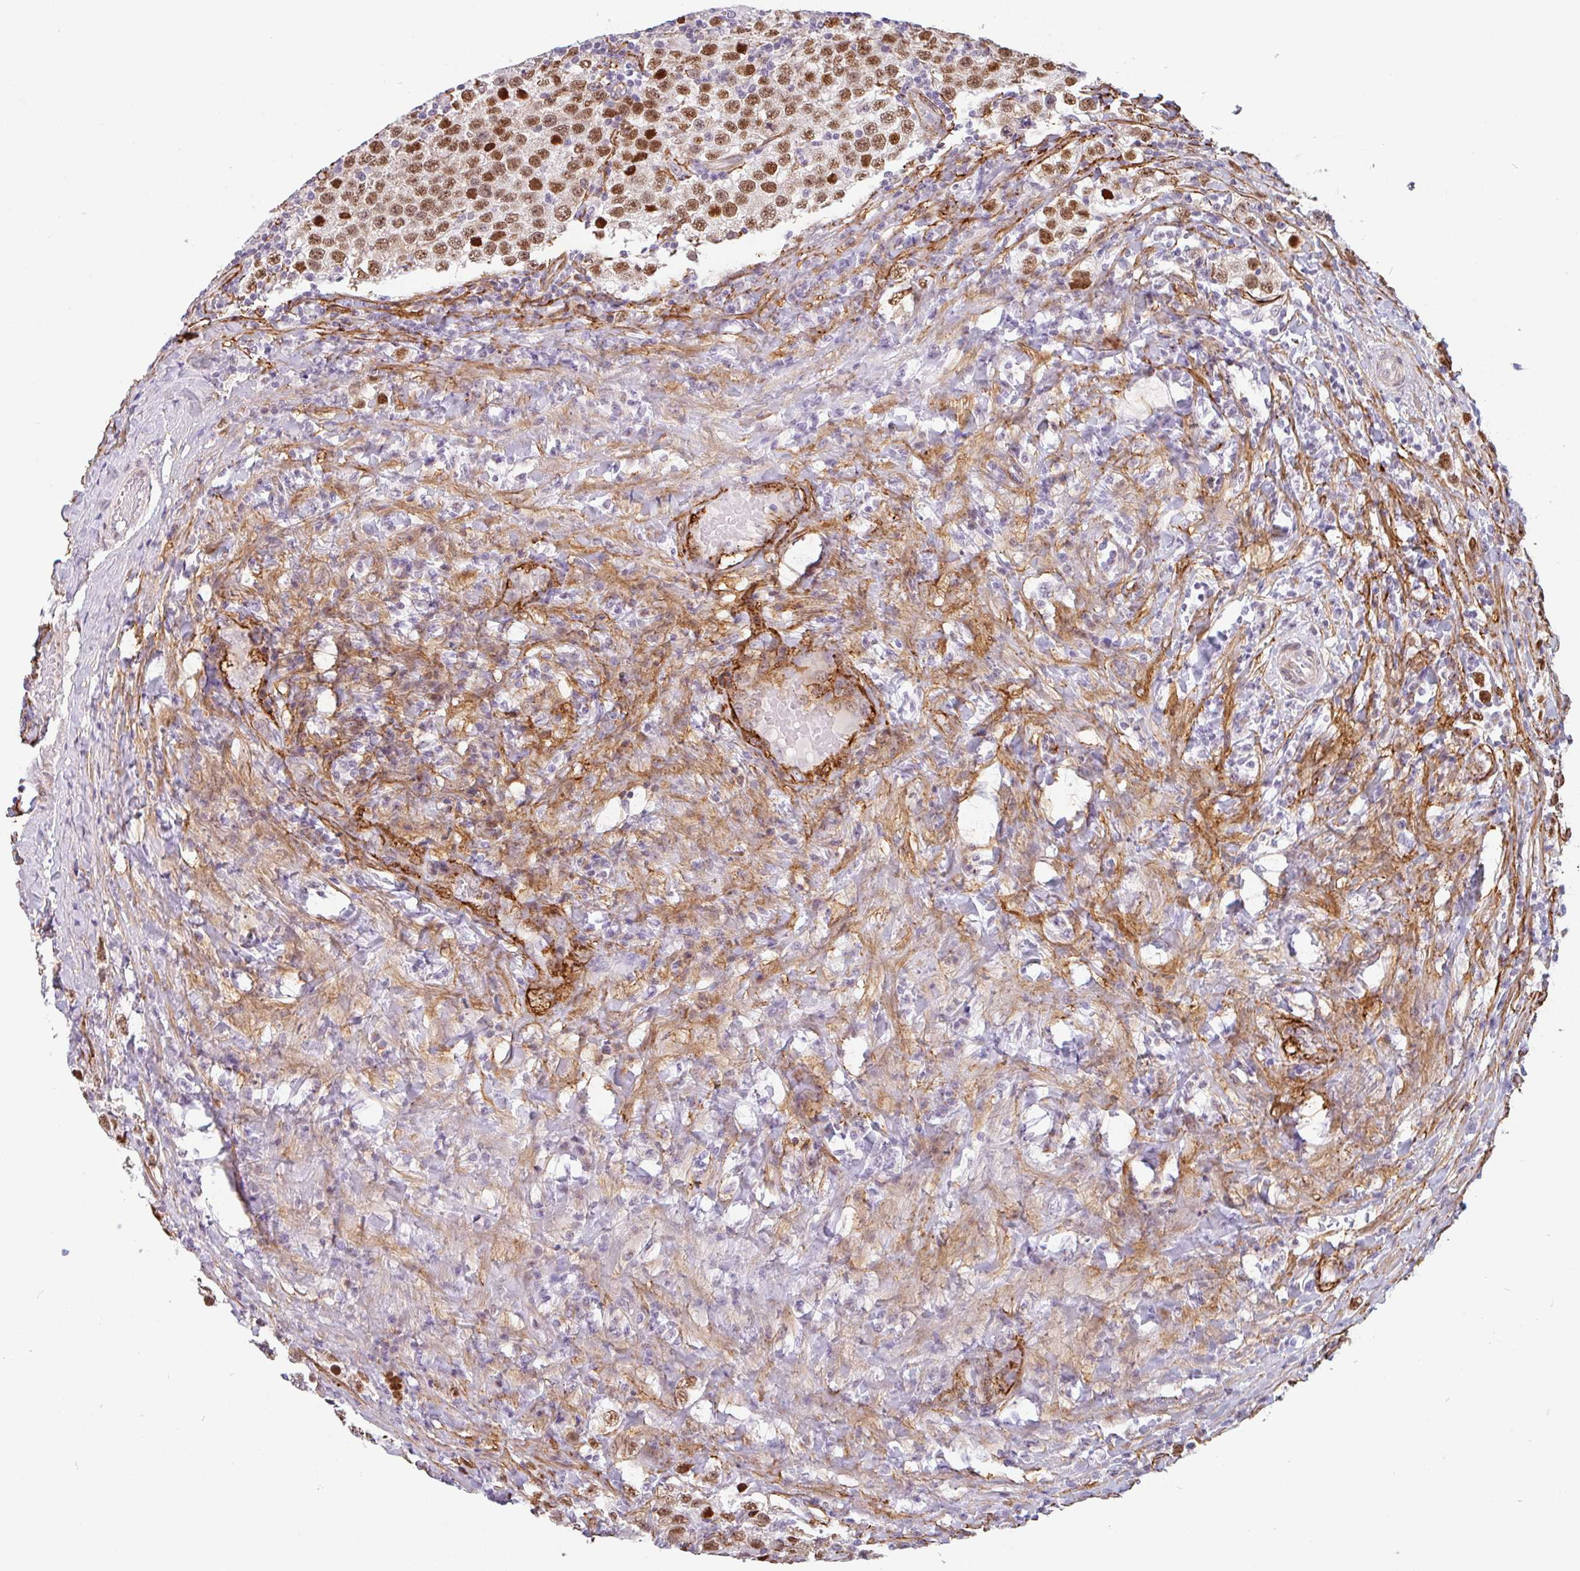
{"staining": {"intensity": "moderate", "quantity": ">75%", "location": "nuclear"}, "tissue": "testis cancer", "cell_type": "Tumor cells", "image_type": "cancer", "snomed": [{"axis": "morphology", "description": "Seminoma, NOS"}, {"axis": "topography", "description": "Testis"}], "caption": "IHC (DAB) staining of human testis cancer demonstrates moderate nuclear protein positivity in about >75% of tumor cells.", "gene": "TMEM119", "patient": {"sex": "male", "age": 34}}